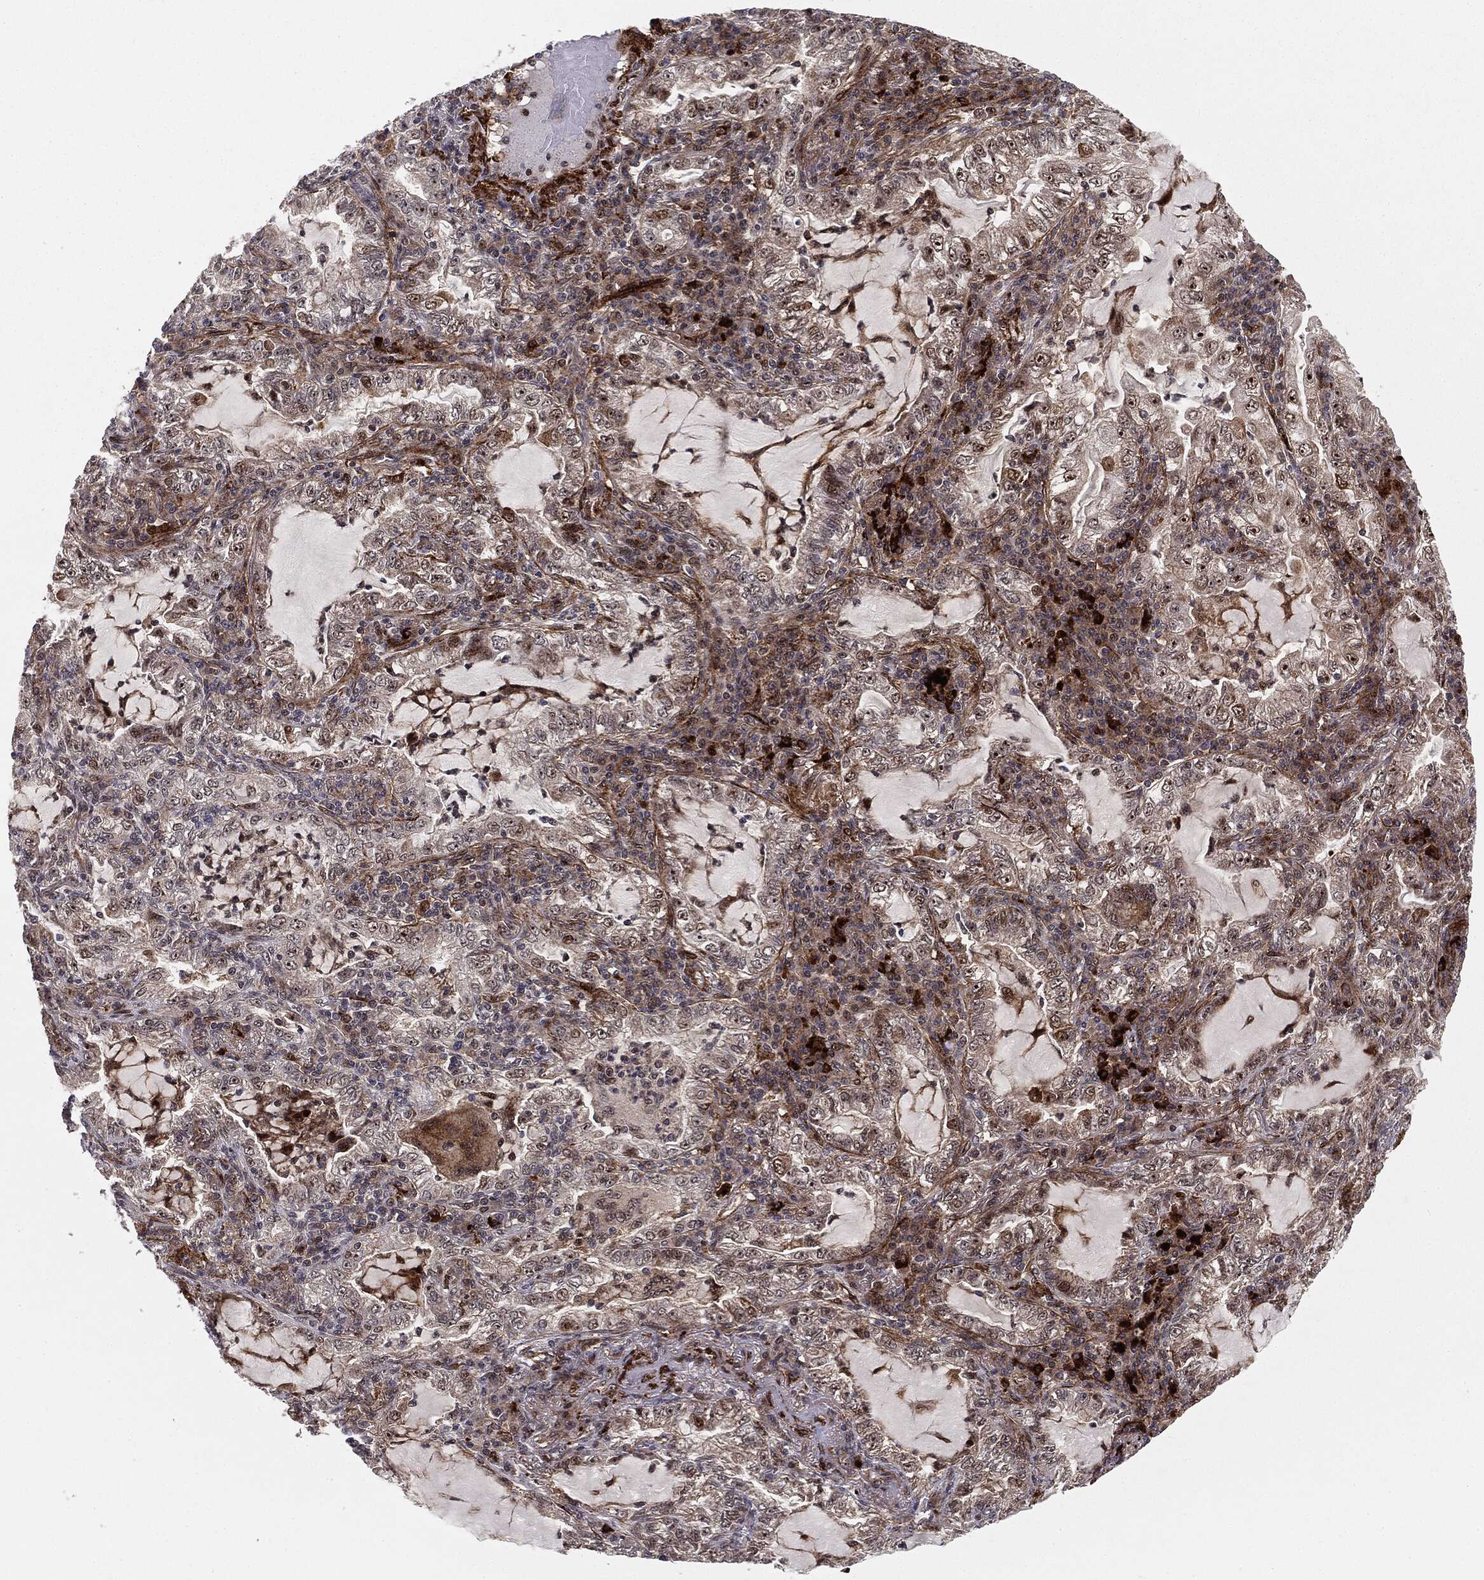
{"staining": {"intensity": "negative", "quantity": "none", "location": "none"}, "tissue": "lung cancer", "cell_type": "Tumor cells", "image_type": "cancer", "snomed": [{"axis": "morphology", "description": "Adenocarcinoma, NOS"}, {"axis": "topography", "description": "Lung"}], "caption": "The immunohistochemistry (IHC) histopathology image has no significant staining in tumor cells of lung cancer (adenocarcinoma) tissue. (DAB IHC visualized using brightfield microscopy, high magnification).", "gene": "PTEN", "patient": {"sex": "female", "age": 73}}